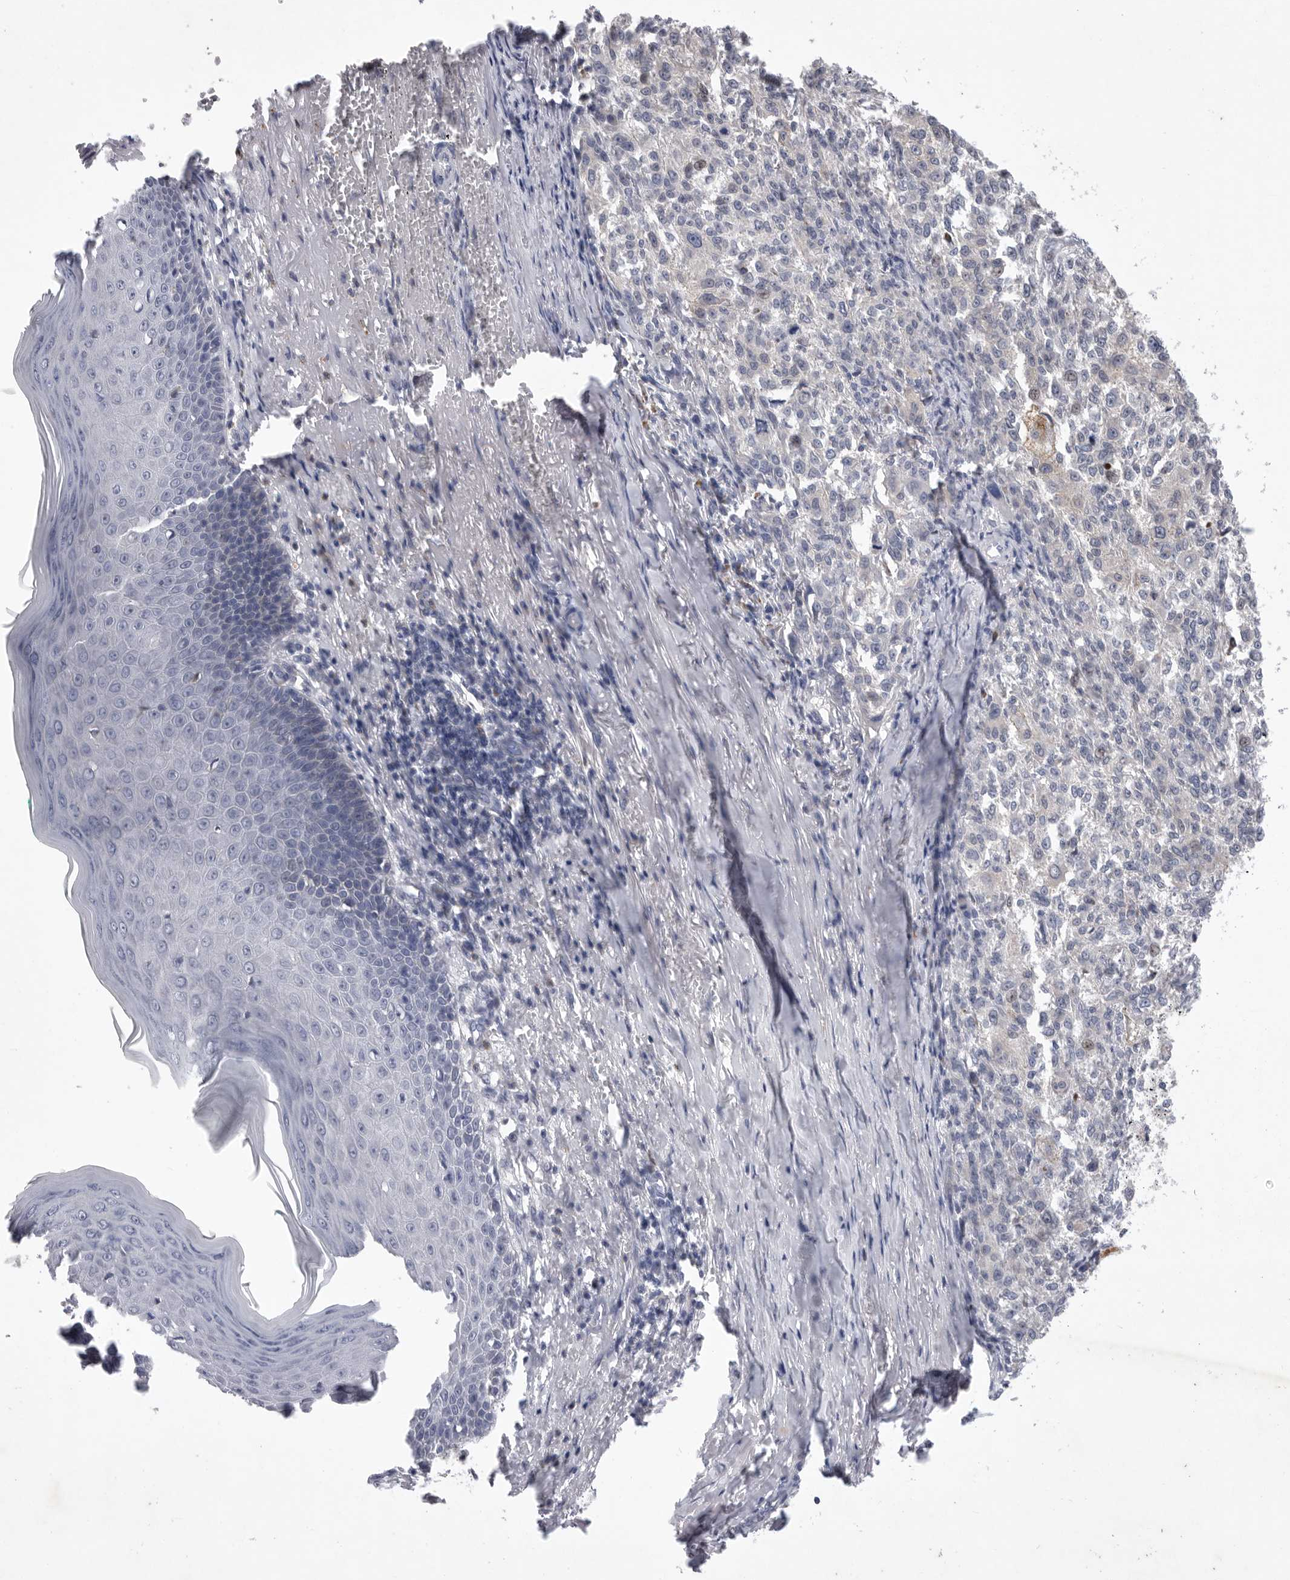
{"staining": {"intensity": "negative", "quantity": "none", "location": "none"}, "tissue": "melanoma", "cell_type": "Tumor cells", "image_type": "cancer", "snomed": [{"axis": "morphology", "description": "Necrosis, NOS"}, {"axis": "morphology", "description": "Malignant melanoma, NOS"}, {"axis": "topography", "description": "Skin"}], "caption": "This is a histopathology image of immunohistochemistry (IHC) staining of malignant melanoma, which shows no expression in tumor cells.", "gene": "SIGLEC10", "patient": {"sex": "female", "age": 87}}